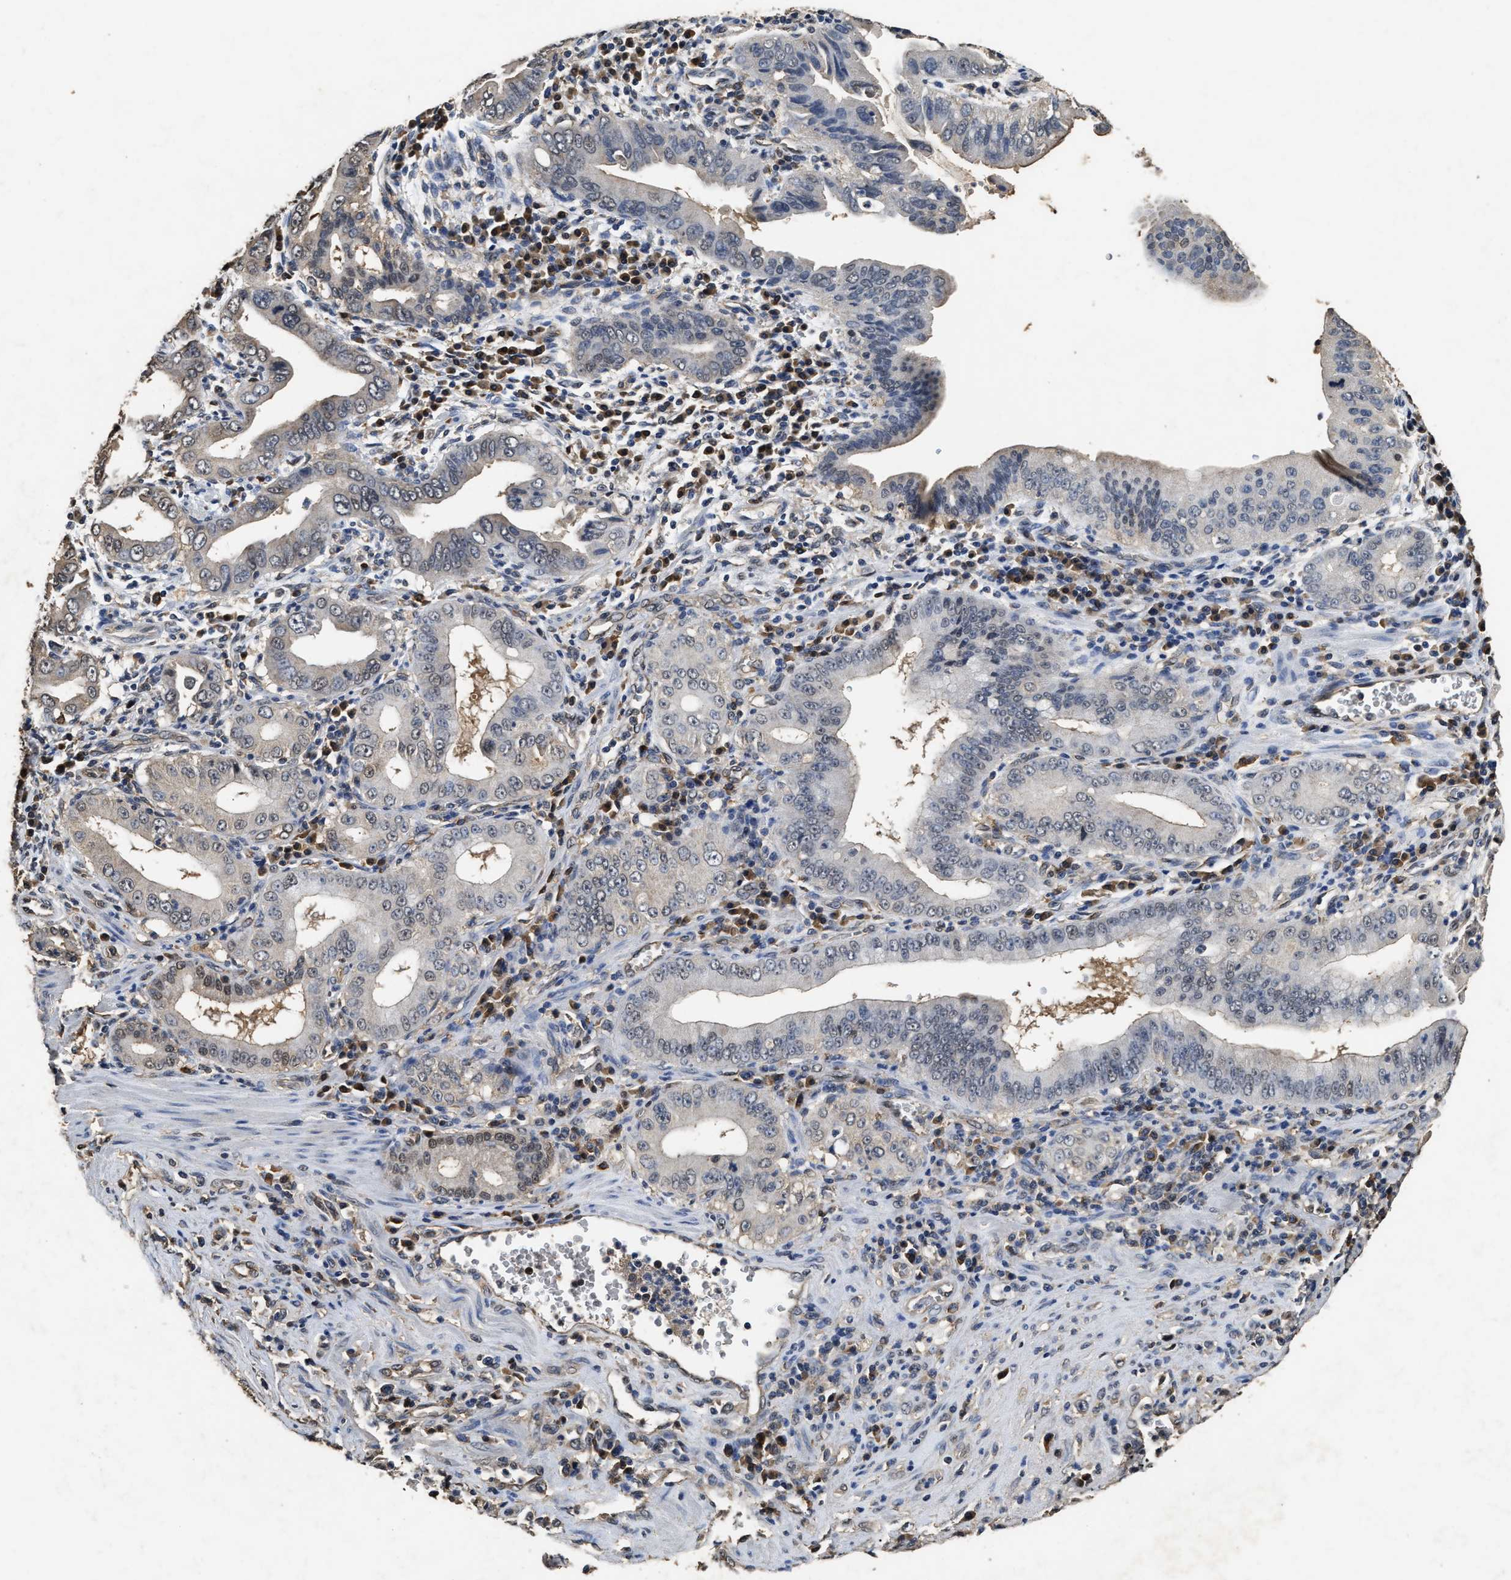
{"staining": {"intensity": "negative", "quantity": "none", "location": "none"}, "tissue": "pancreatic cancer", "cell_type": "Tumor cells", "image_type": "cancer", "snomed": [{"axis": "morphology", "description": "Normal tissue, NOS"}, {"axis": "topography", "description": "Lymph node"}], "caption": "IHC photomicrograph of human pancreatic cancer stained for a protein (brown), which exhibits no positivity in tumor cells.", "gene": "YWHAE", "patient": {"sex": "male", "age": 50}}